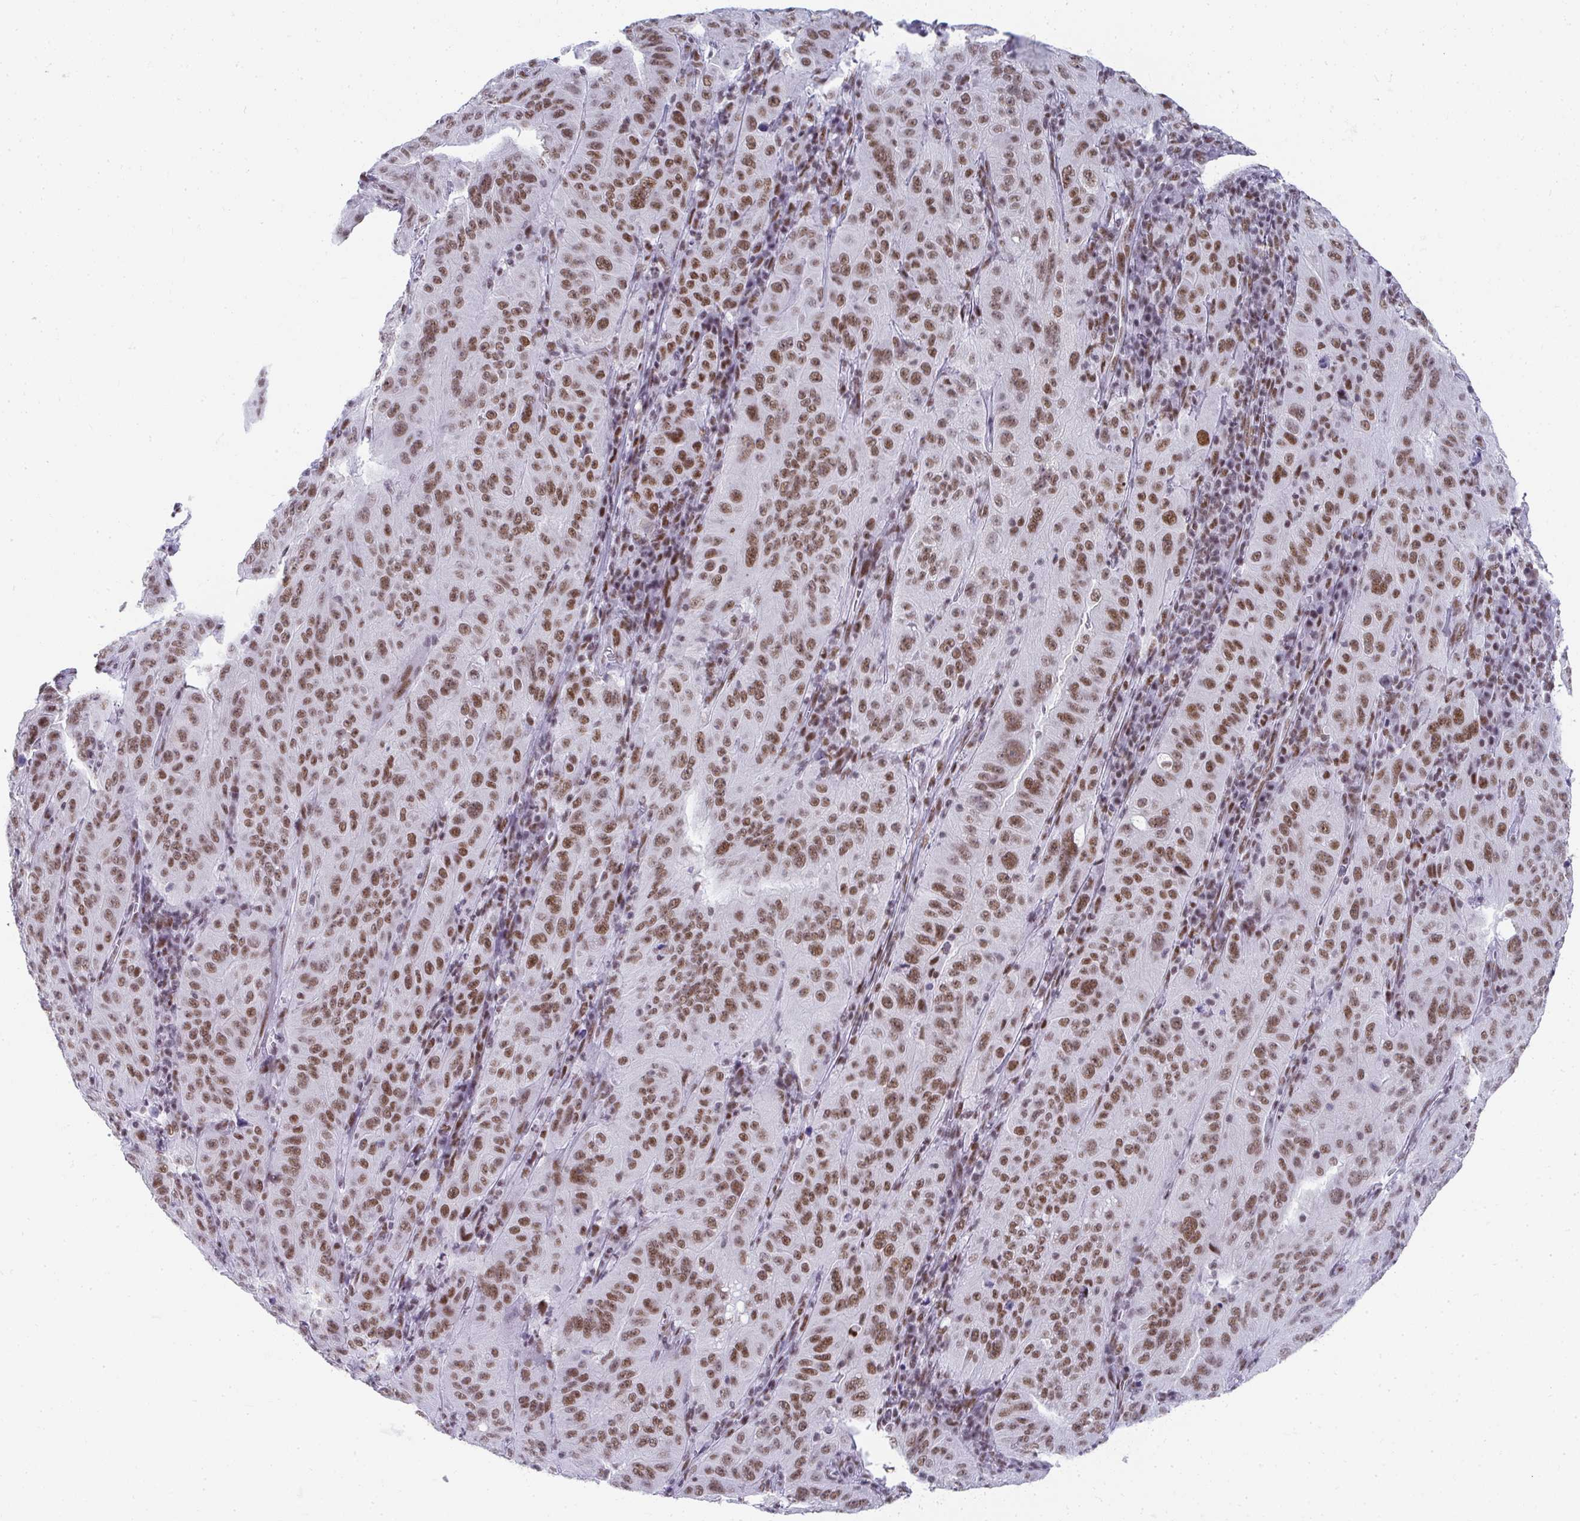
{"staining": {"intensity": "moderate", "quantity": ">75%", "location": "nuclear"}, "tissue": "pancreatic cancer", "cell_type": "Tumor cells", "image_type": "cancer", "snomed": [{"axis": "morphology", "description": "Adenocarcinoma, NOS"}, {"axis": "topography", "description": "Pancreas"}], "caption": "Moderate nuclear expression for a protein is seen in about >75% of tumor cells of pancreatic cancer using immunohistochemistry (IHC).", "gene": "CREBBP", "patient": {"sex": "male", "age": 63}}